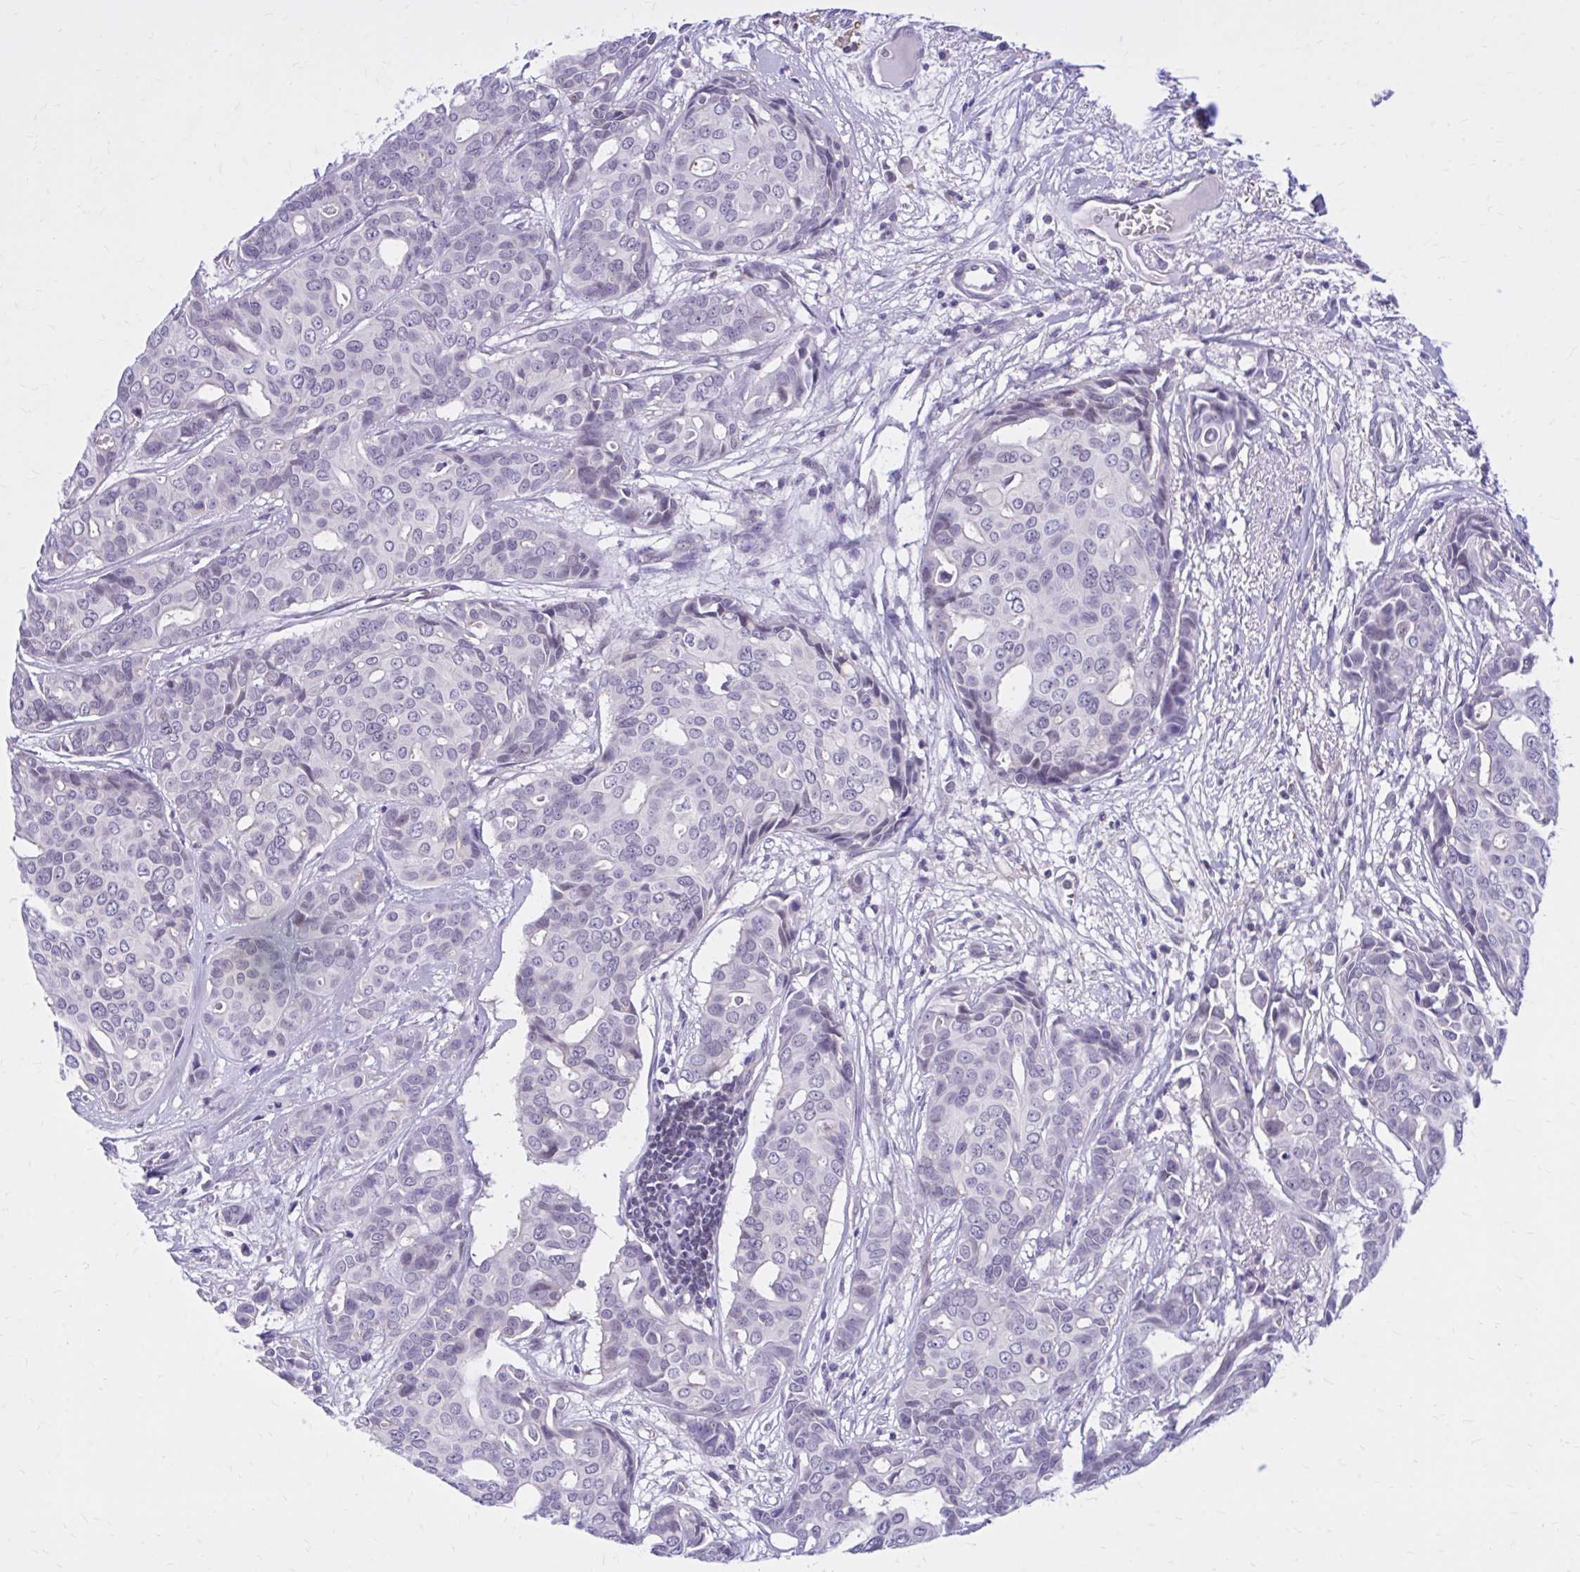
{"staining": {"intensity": "negative", "quantity": "none", "location": "none"}, "tissue": "breast cancer", "cell_type": "Tumor cells", "image_type": "cancer", "snomed": [{"axis": "morphology", "description": "Duct carcinoma"}, {"axis": "topography", "description": "Breast"}], "caption": "A high-resolution photomicrograph shows immunohistochemistry (IHC) staining of intraductal carcinoma (breast), which demonstrates no significant positivity in tumor cells.", "gene": "ZBTB25", "patient": {"sex": "female", "age": 54}}